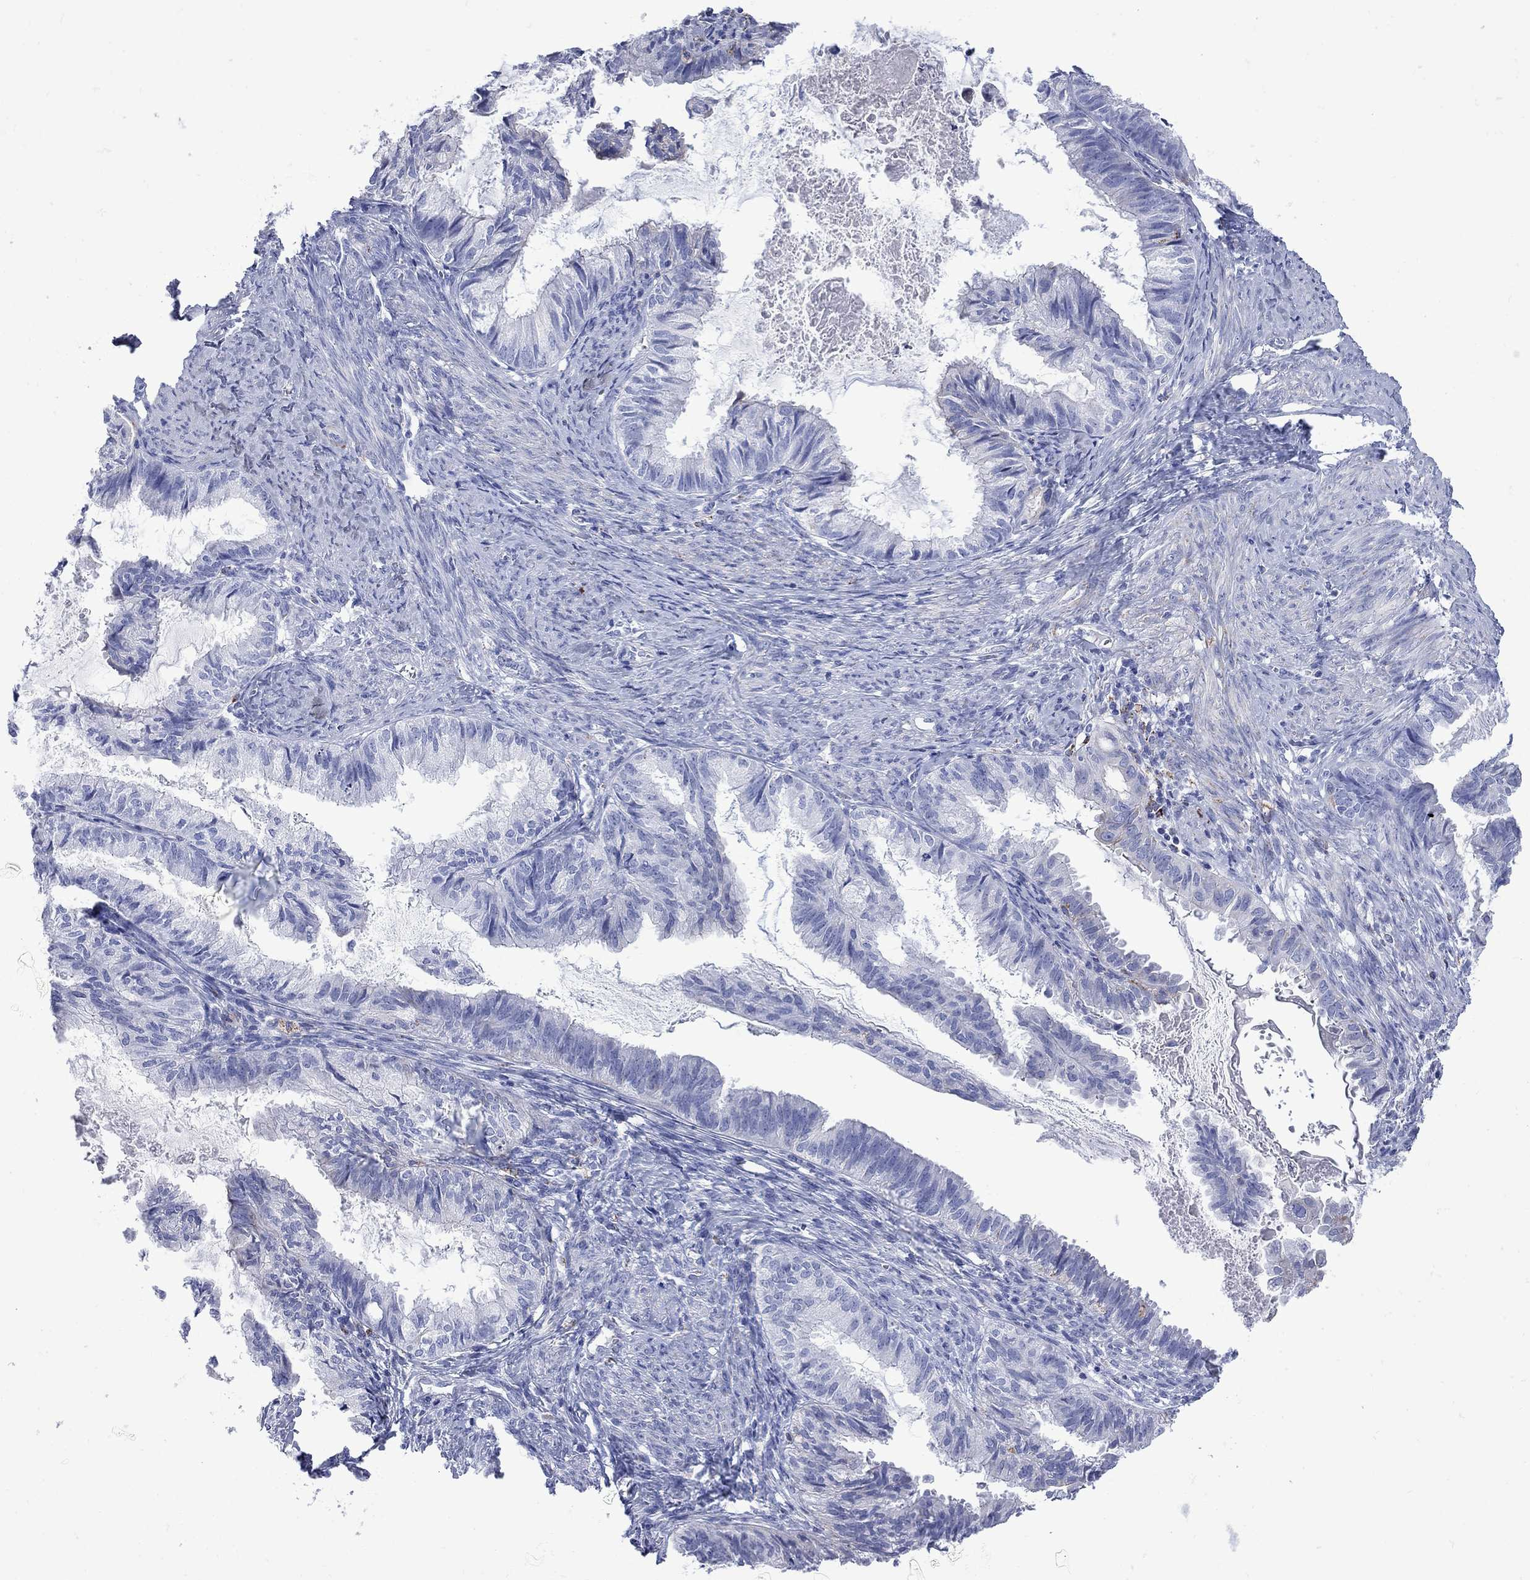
{"staining": {"intensity": "negative", "quantity": "none", "location": "none"}, "tissue": "endometrial cancer", "cell_type": "Tumor cells", "image_type": "cancer", "snomed": [{"axis": "morphology", "description": "Adenocarcinoma, NOS"}, {"axis": "topography", "description": "Endometrium"}], "caption": "Human endometrial adenocarcinoma stained for a protein using immunohistochemistry (IHC) exhibits no positivity in tumor cells.", "gene": "SESTD1", "patient": {"sex": "female", "age": 86}}